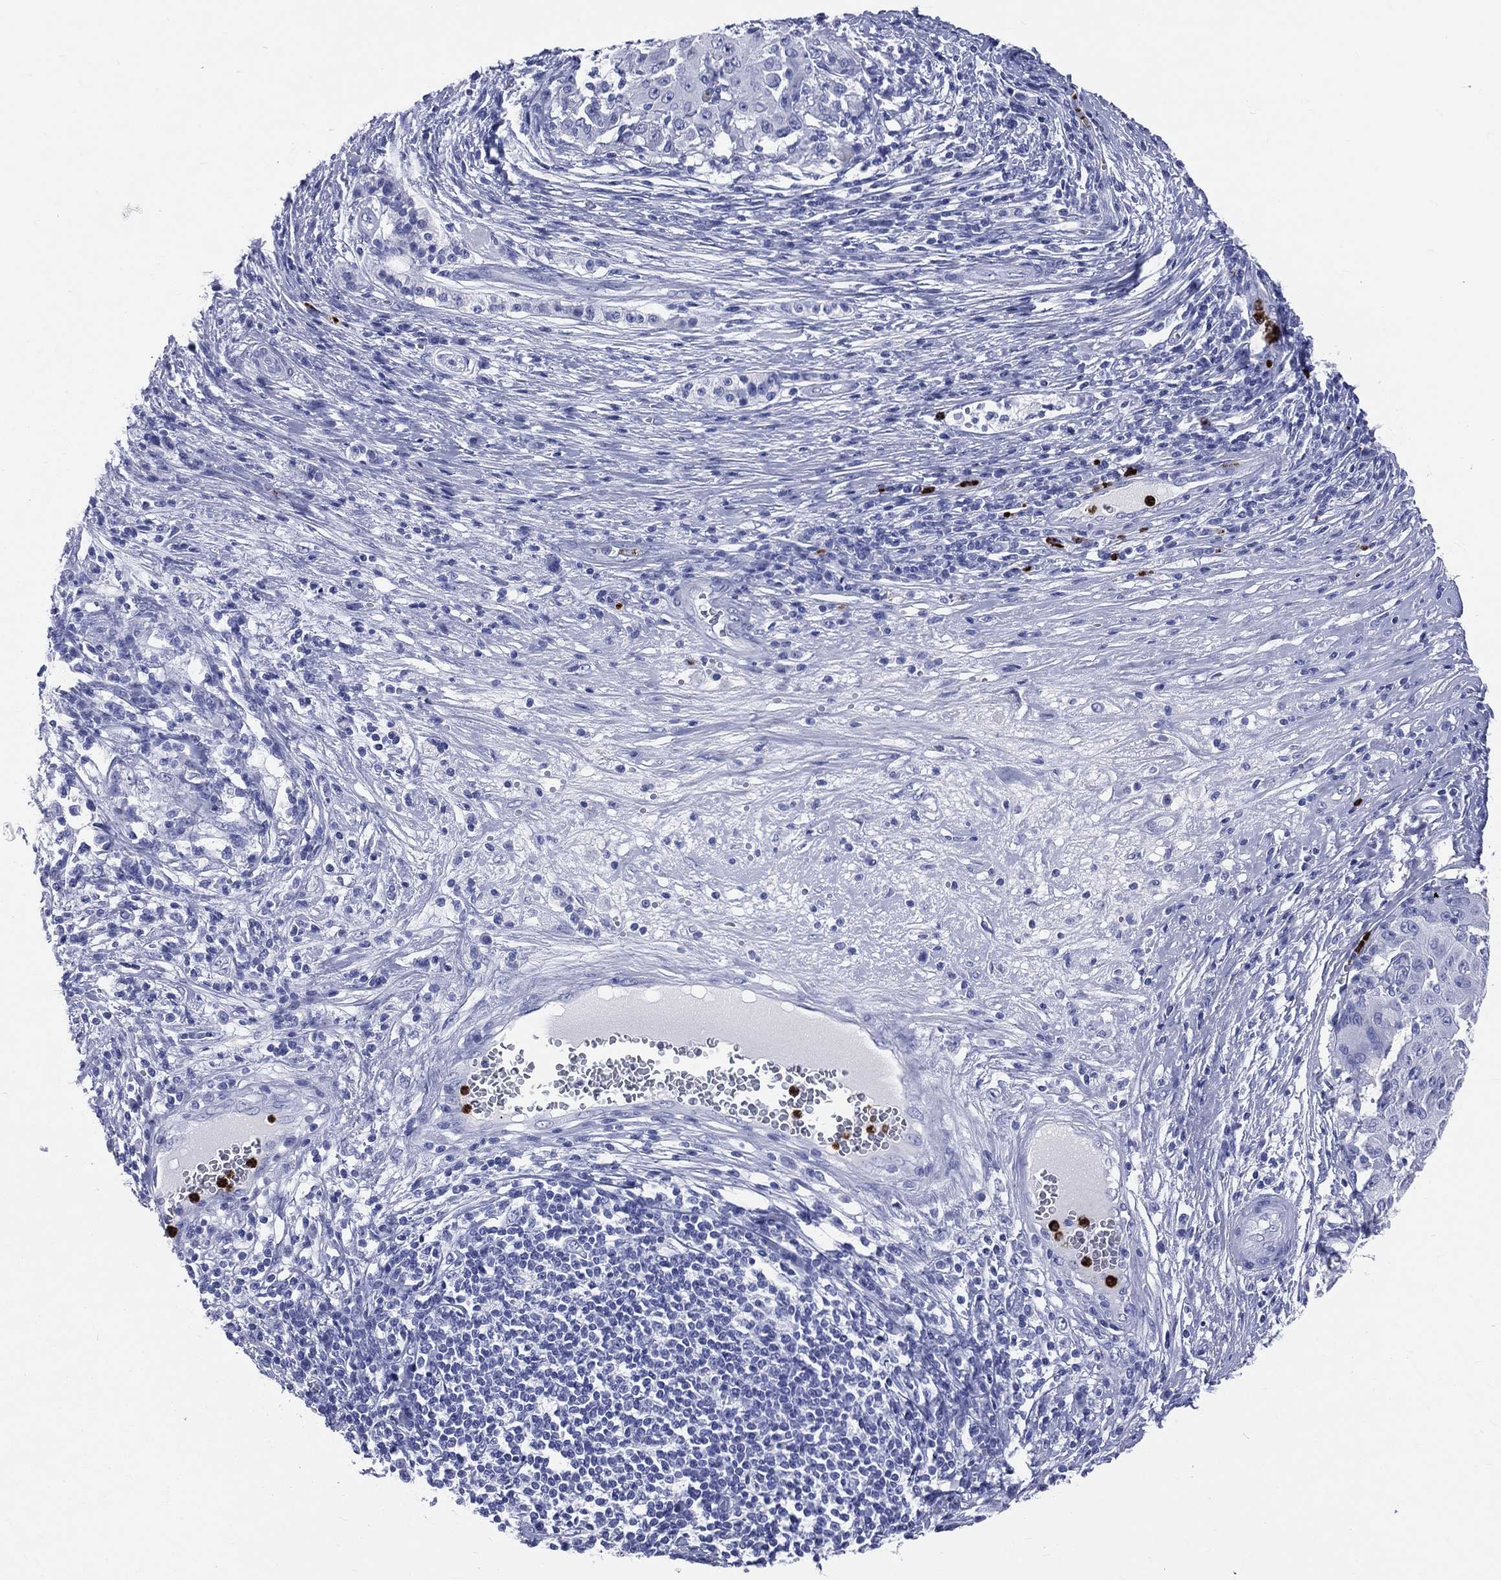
{"staining": {"intensity": "negative", "quantity": "none", "location": "none"}, "tissue": "pancreatic cancer", "cell_type": "Tumor cells", "image_type": "cancer", "snomed": [{"axis": "morphology", "description": "Adenocarcinoma, NOS"}, {"axis": "topography", "description": "Pancreas"}], "caption": "This is an IHC micrograph of human adenocarcinoma (pancreatic). There is no expression in tumor cells.", "gene": "PGLYRP1", "patient": {"sex": "male", "age": 63}}